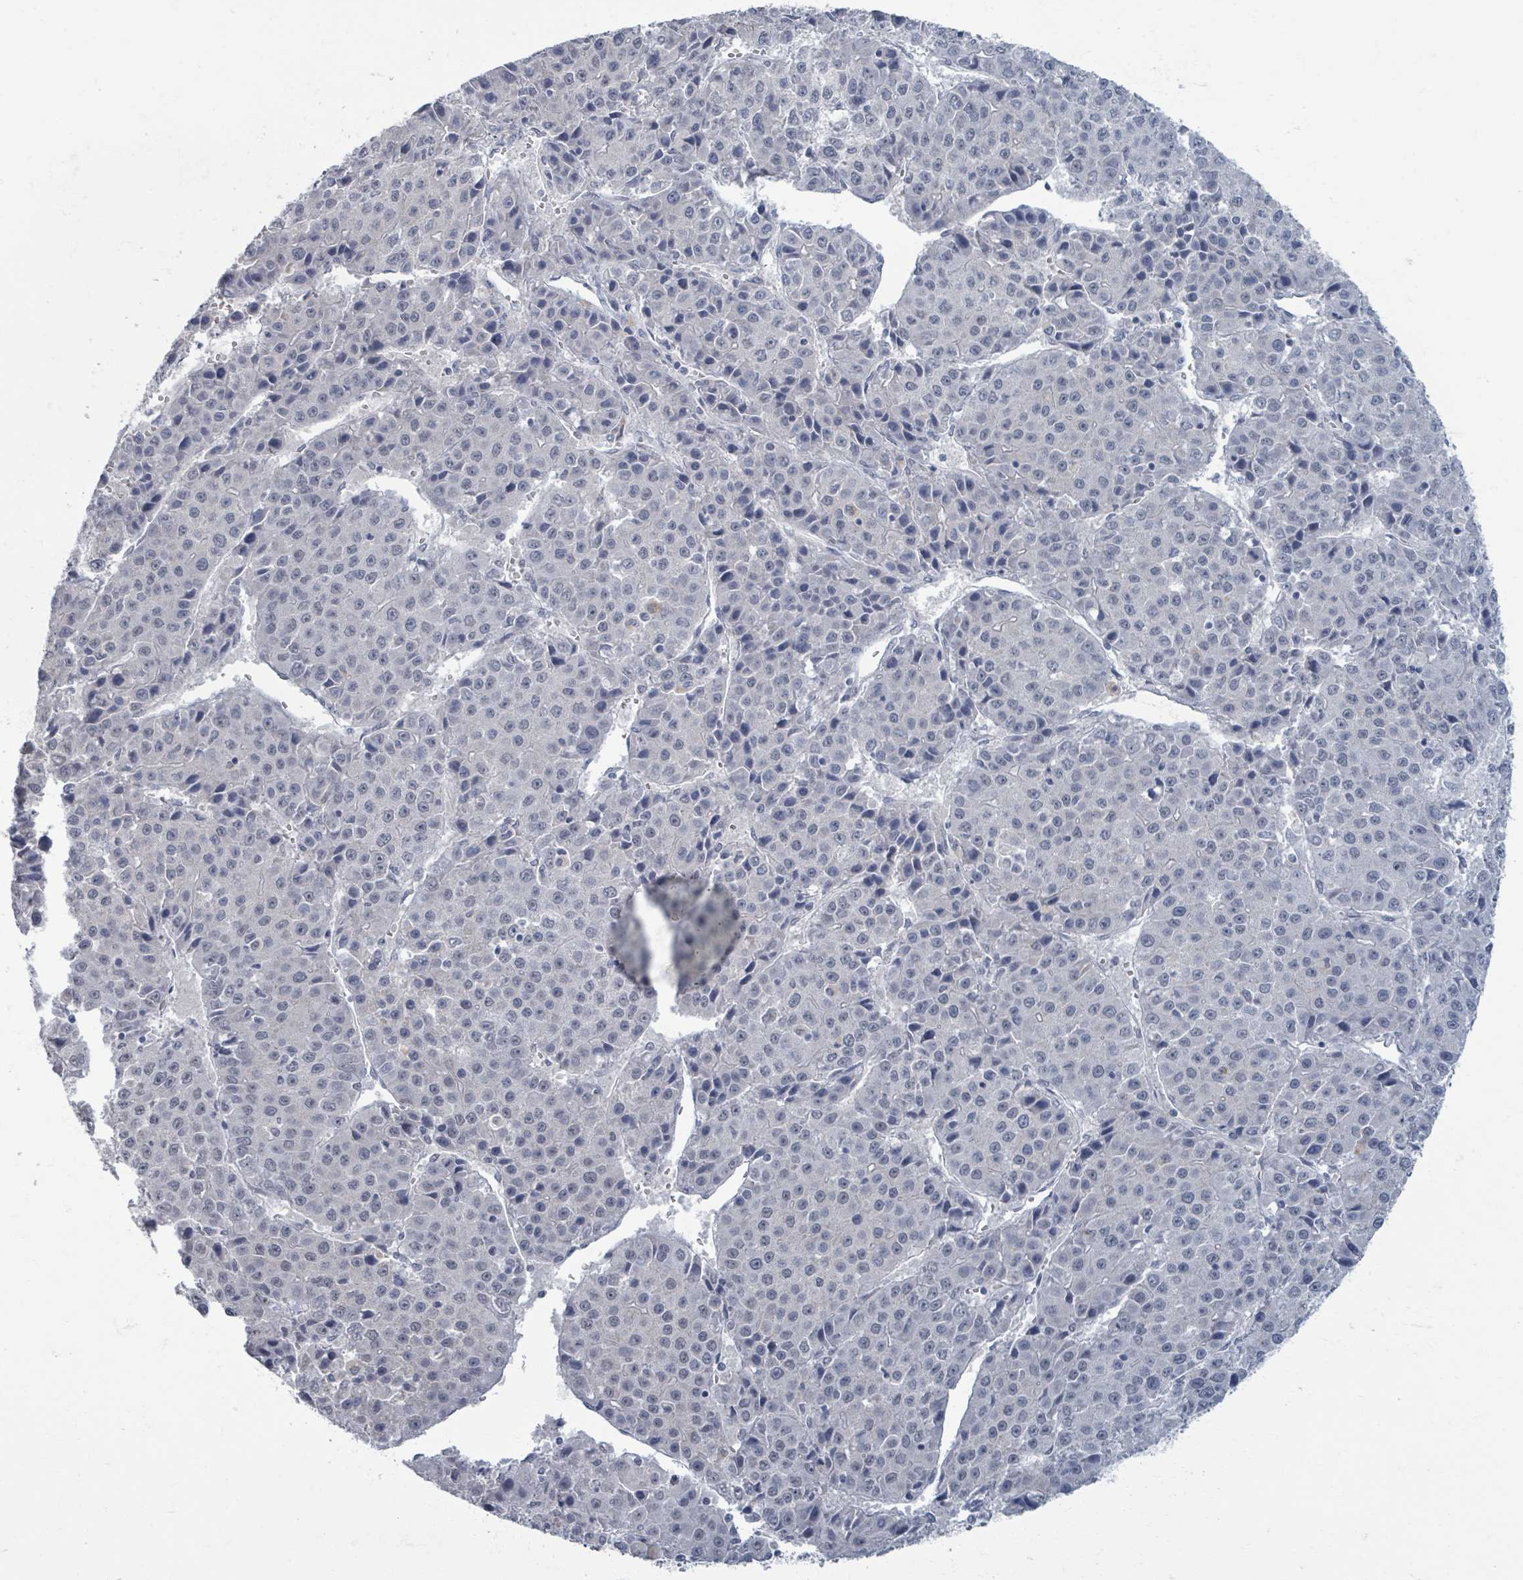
{"staining": {"intensity": "negative", "quantity": "none", "location": "none"}, "tissue": "liver cancer", "cell_type": "Tumor cells", "image_type": "cancer", "snomed": [{"axis": "morphology", "description": "Carcinoma, Hepatocellular, NOS"}, {"axis": "topography", "description": "Liver"}], "caption": "The immunohistochemistry (IHC) image has no significant positivity in tumor cells of liver cancer tissue.", "gene": "WNT11", "patient": {"sex": "female", "age": 53}}